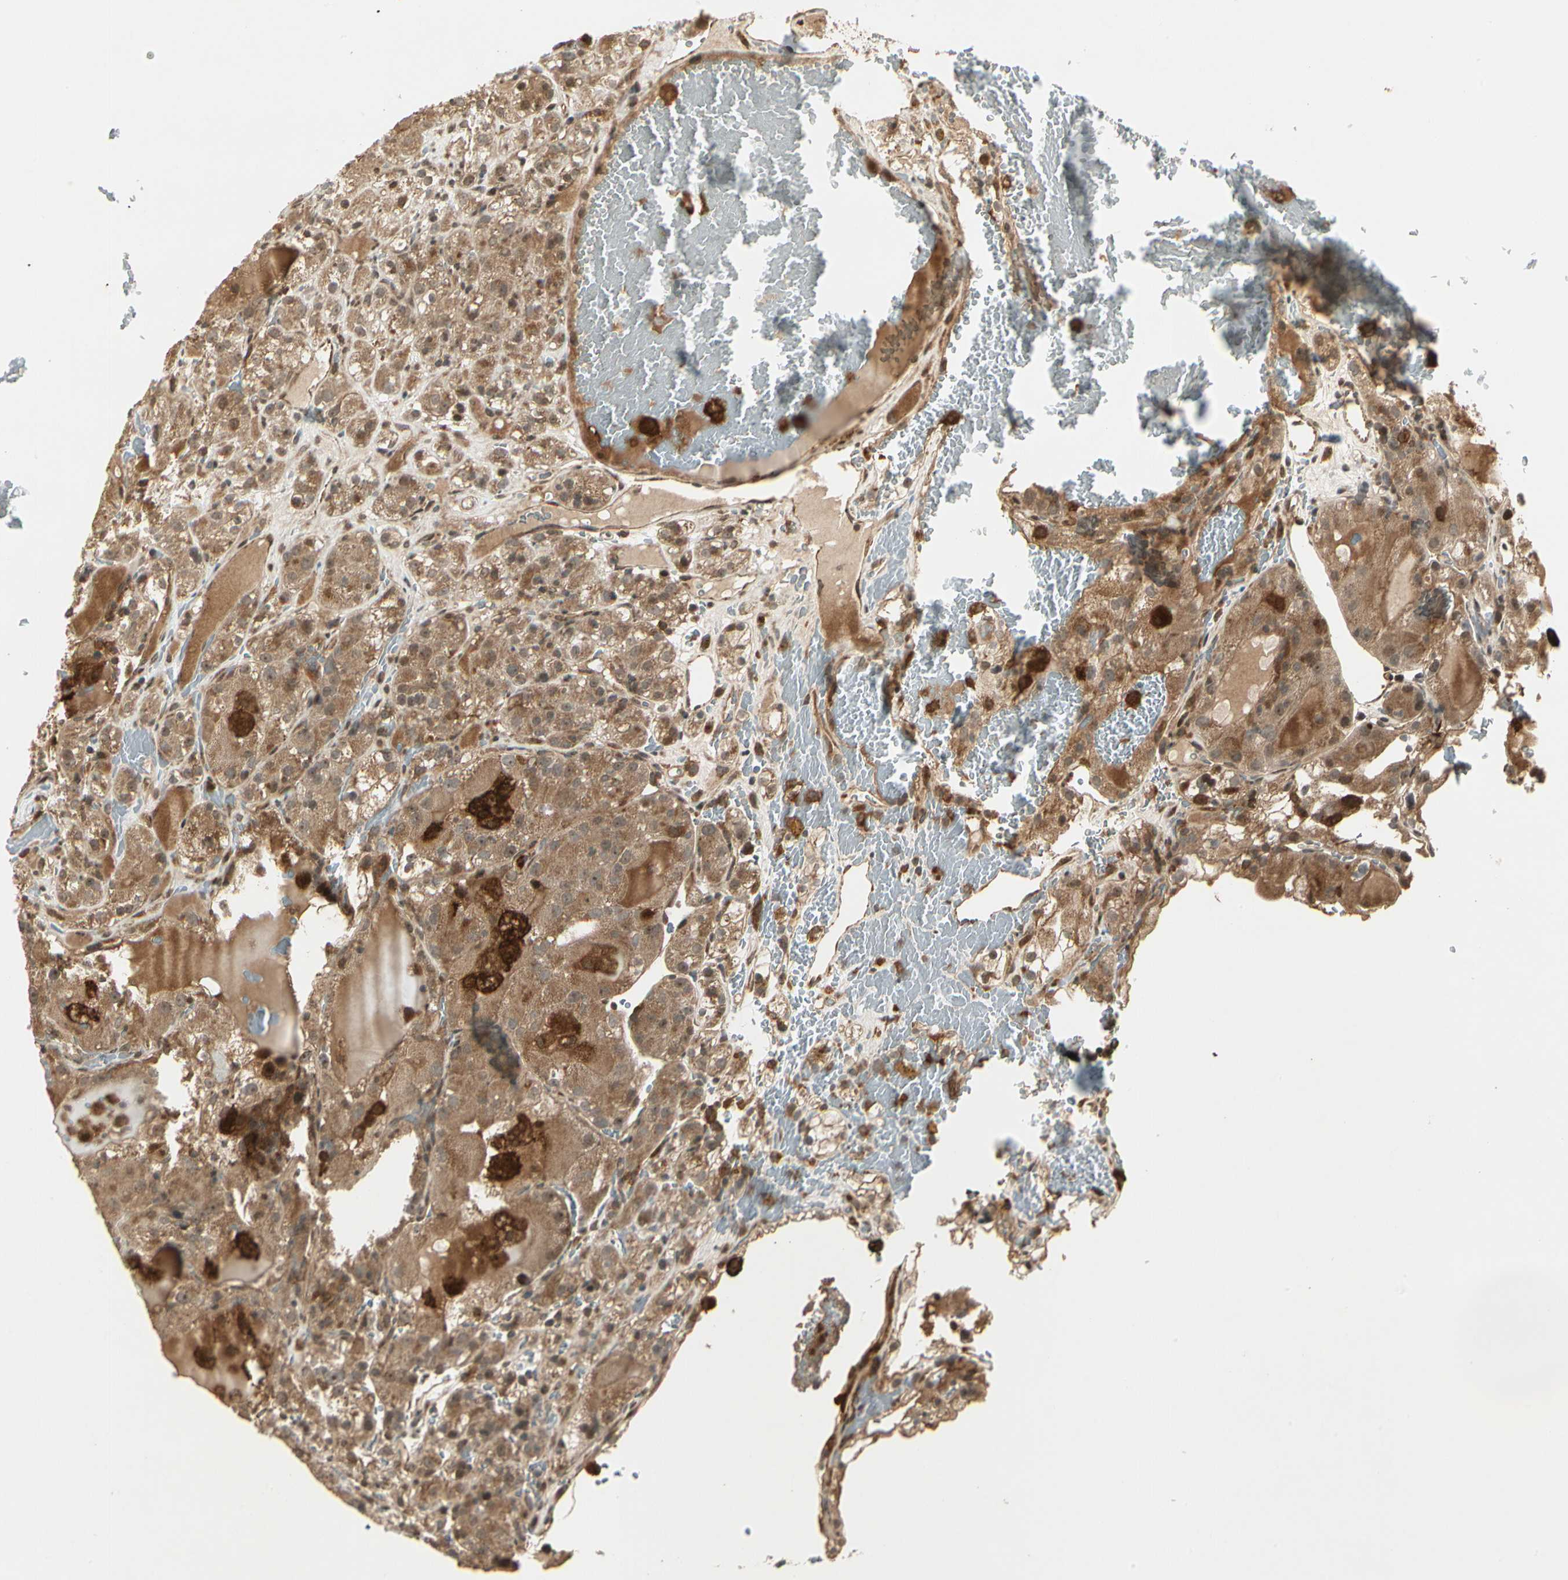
{"staining": {"intensity": "moderate", "quantity": ">75%", "location": "cytoplasmic/membranous"}, "tissue": "renal cancer", "cell_type": "Tumor cells", "image_type": "cancer", "snomed": [{"axis": "morphology", "description": "Normal tissue, NOS"}, {"axis": "morphology", "description": "Adenocarcinoma, NOS"}, {"axis": "topography", "description": "Kidney"}], "caption": "Immunohistochemical staining of renal cancer (adenocarcinoma) reveals medium levels of moderate cytoplasmic/membranous protein positivity in about >75% of tumor cells.", "gene": "GLUL", "patient": {"sex": "male", "age": 61}}